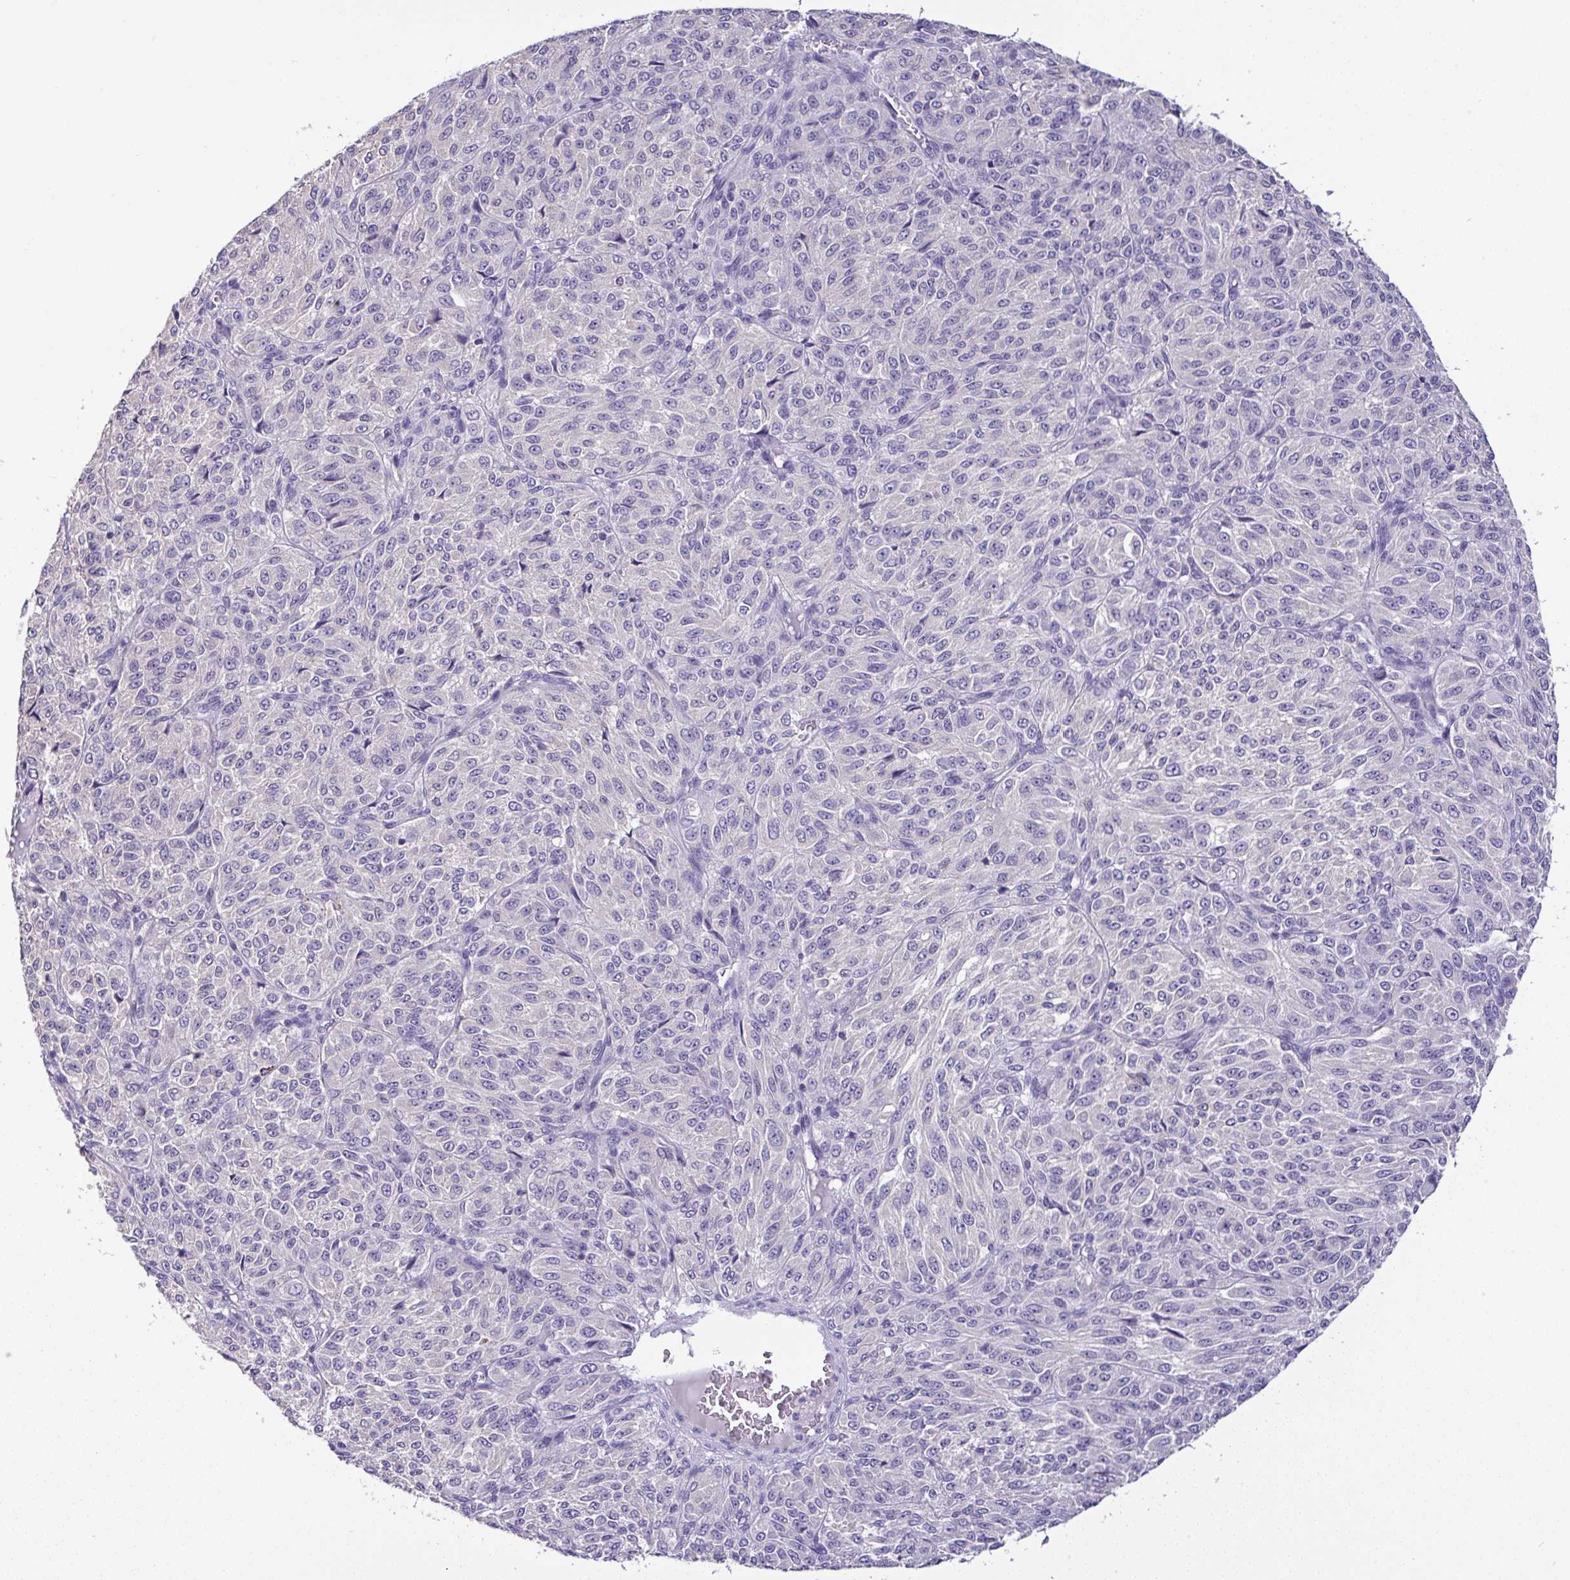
{"staining": {"intensity": "negative", "quantity": "none", "location": "none"}, "tissue": "melanoma", "cell_type": "Tumor cells", "image_type": "cancer", "snomed": [{"axis": "morphology", "description": "Malignant melanoma, Metastatic site"}, {"axis": "topography", "description": "Brain"}], "caption": "Photomicrograph shows no protein positivity in tumor cells of melanoma tissue.", "gene": "ST8SIA2", "patient": {"sex": "female", "age": 56}}